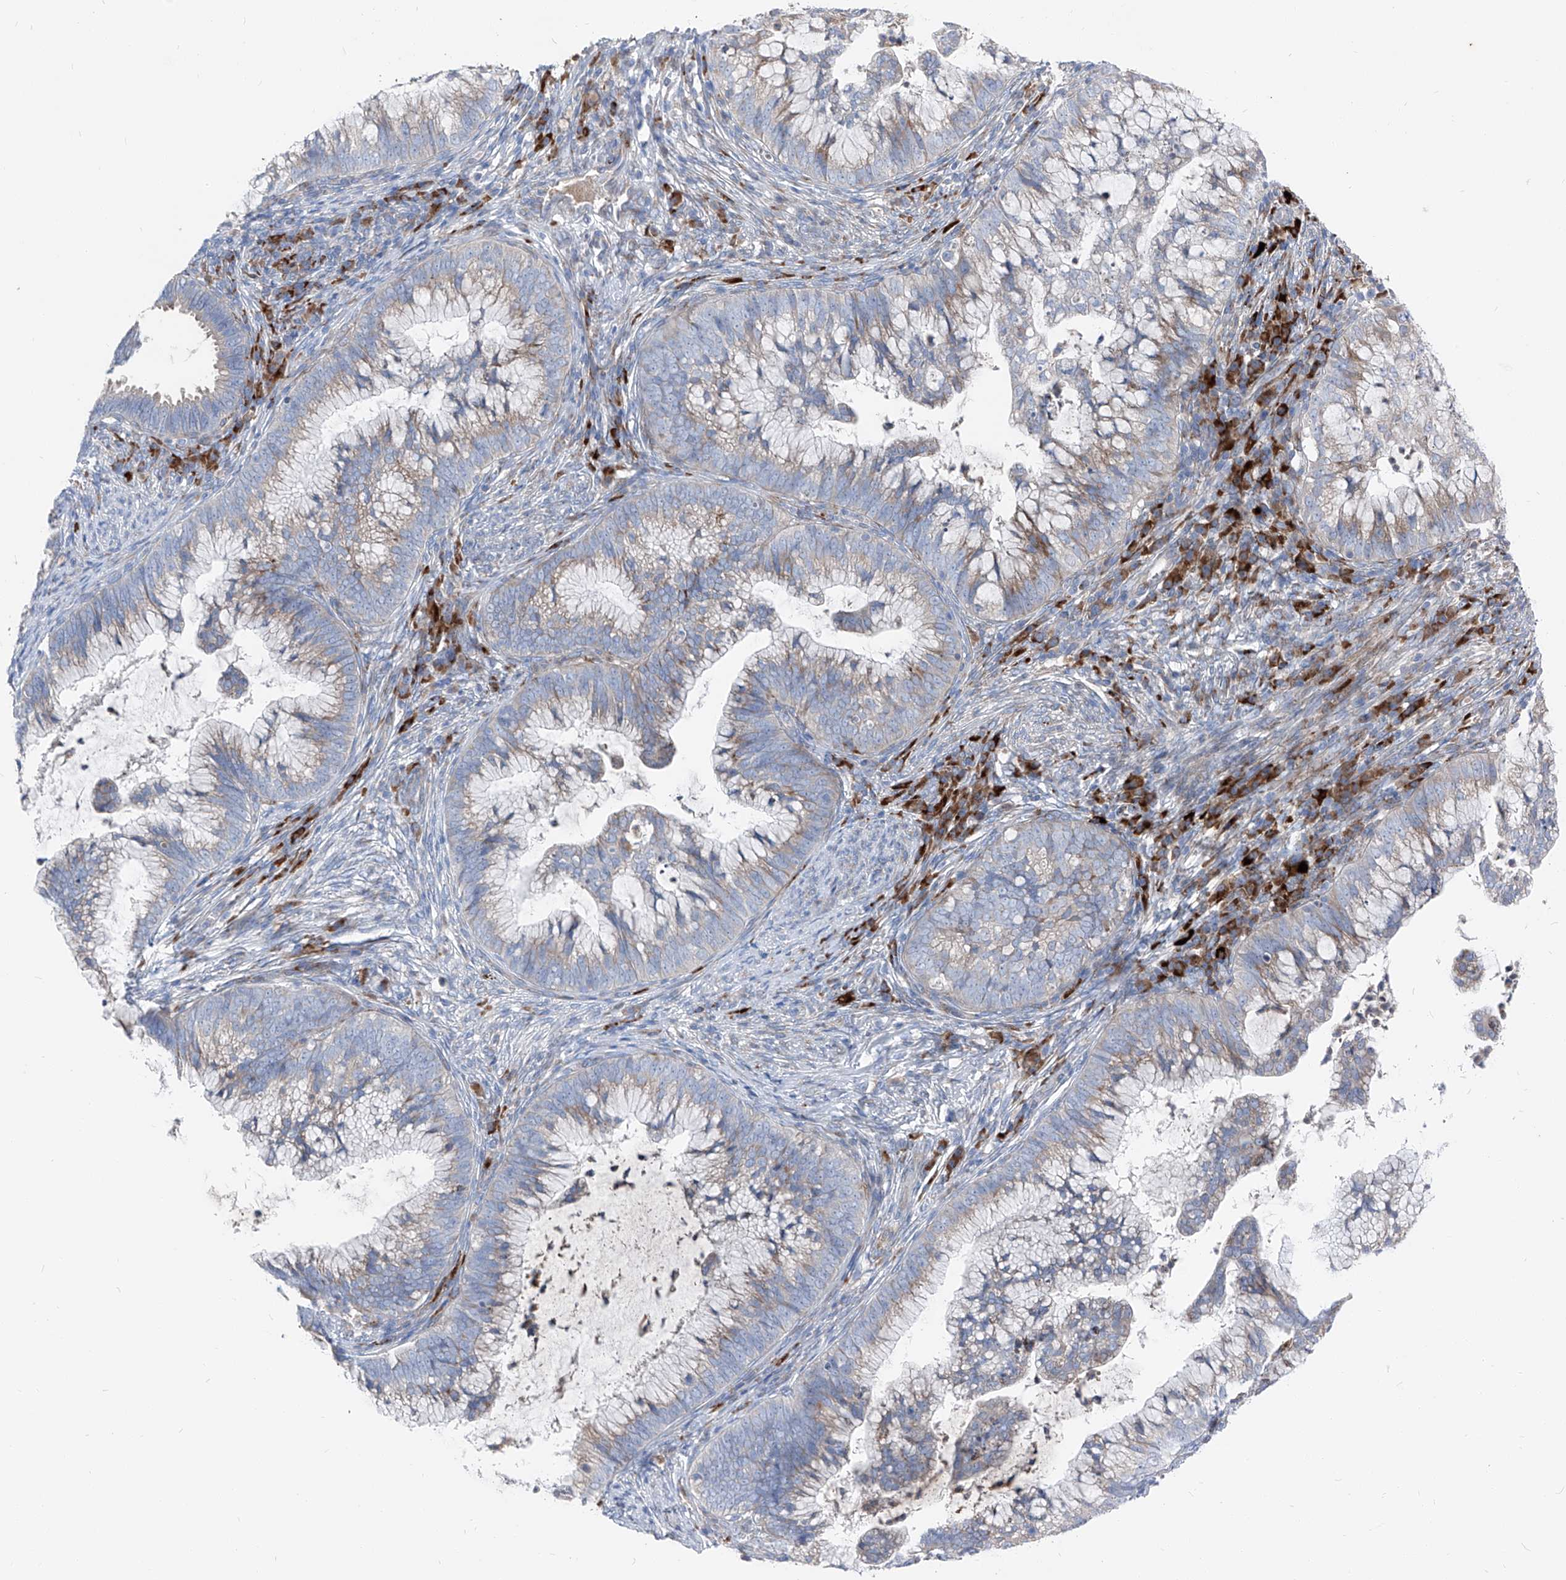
{"staining": {"intensity": "negative", "quantity": "none", "location": "none"}, "tissue": "cervical cancer", "cell_type": "Tumor cells", "image_type": "cancer", "snomed": [{"axis": "morphology", "description": "Adenocarcinoma, NOS"}, {"axis": "topography", "description": "Cervix"}], "caption": "Adenocarcinoma (cervical) was stained to show a protein in brown. There is no significant expression in tumor cells. (Immunohistochemistry (ihc), brightfield microscopy, high magnification).", "gene": "IFI27", "patient": {"sex": "female", "age": 36}}